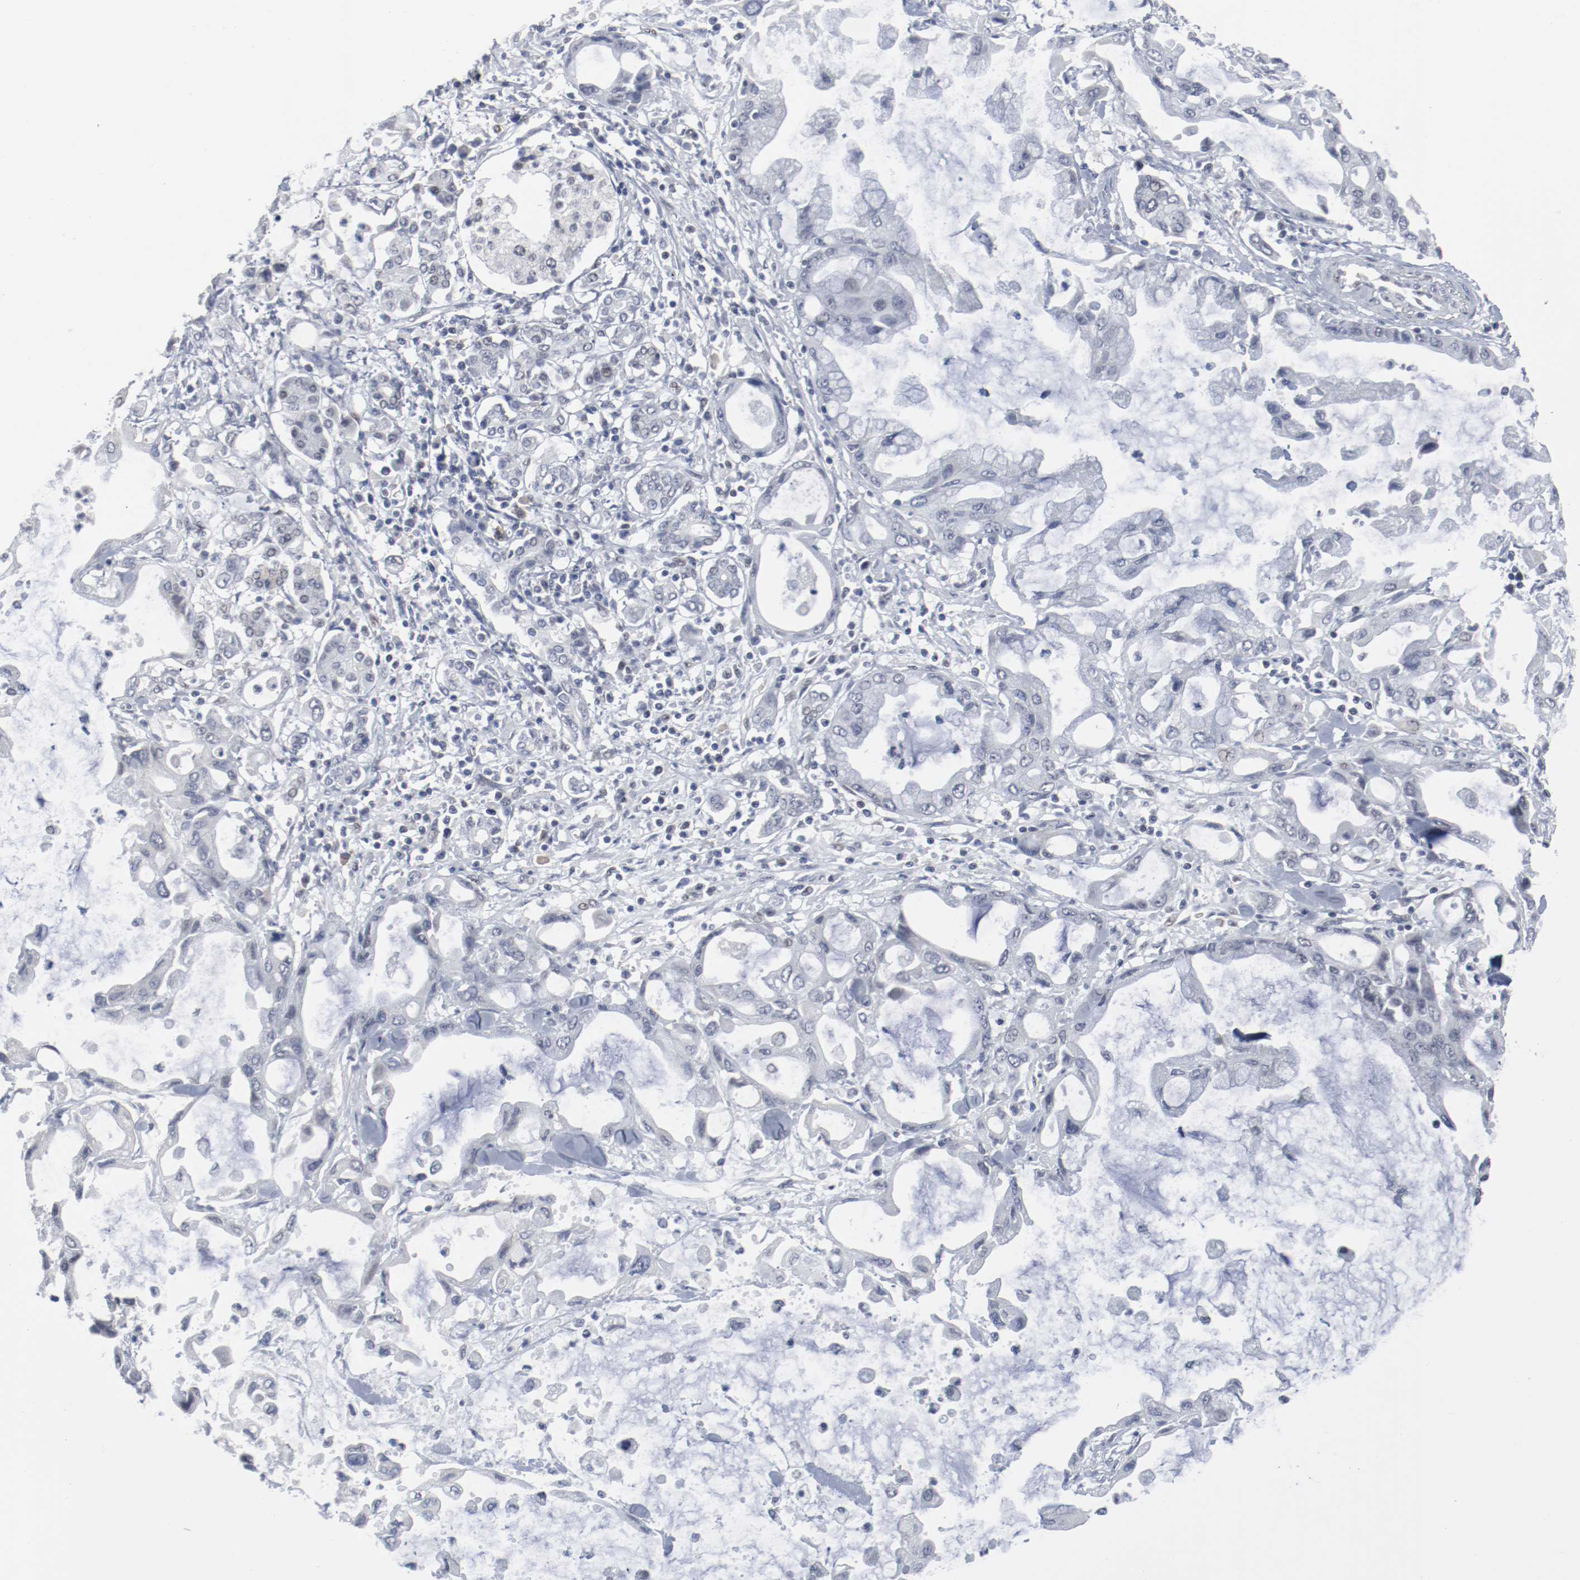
{"staining": {"intensity": "negative", "quantity": "none", "location": "none"}, "tissue": "pancreatic cancer", "cell_type": "Tumor cells", "image_type": "cancer", "snomed": [{"axis": "morphology", "description": "Adenocarcinoma, NOS"}, {"axis": "topography", "description": "Pancreas"}], "caption": "Immunohistochemistry (IHC) micrograph of pancreatic cancer stained for a protein (brown), which displays no positivity in tumor cells.", "gene": "ATF7", "patient": {"sex": "female", "age": 57}}